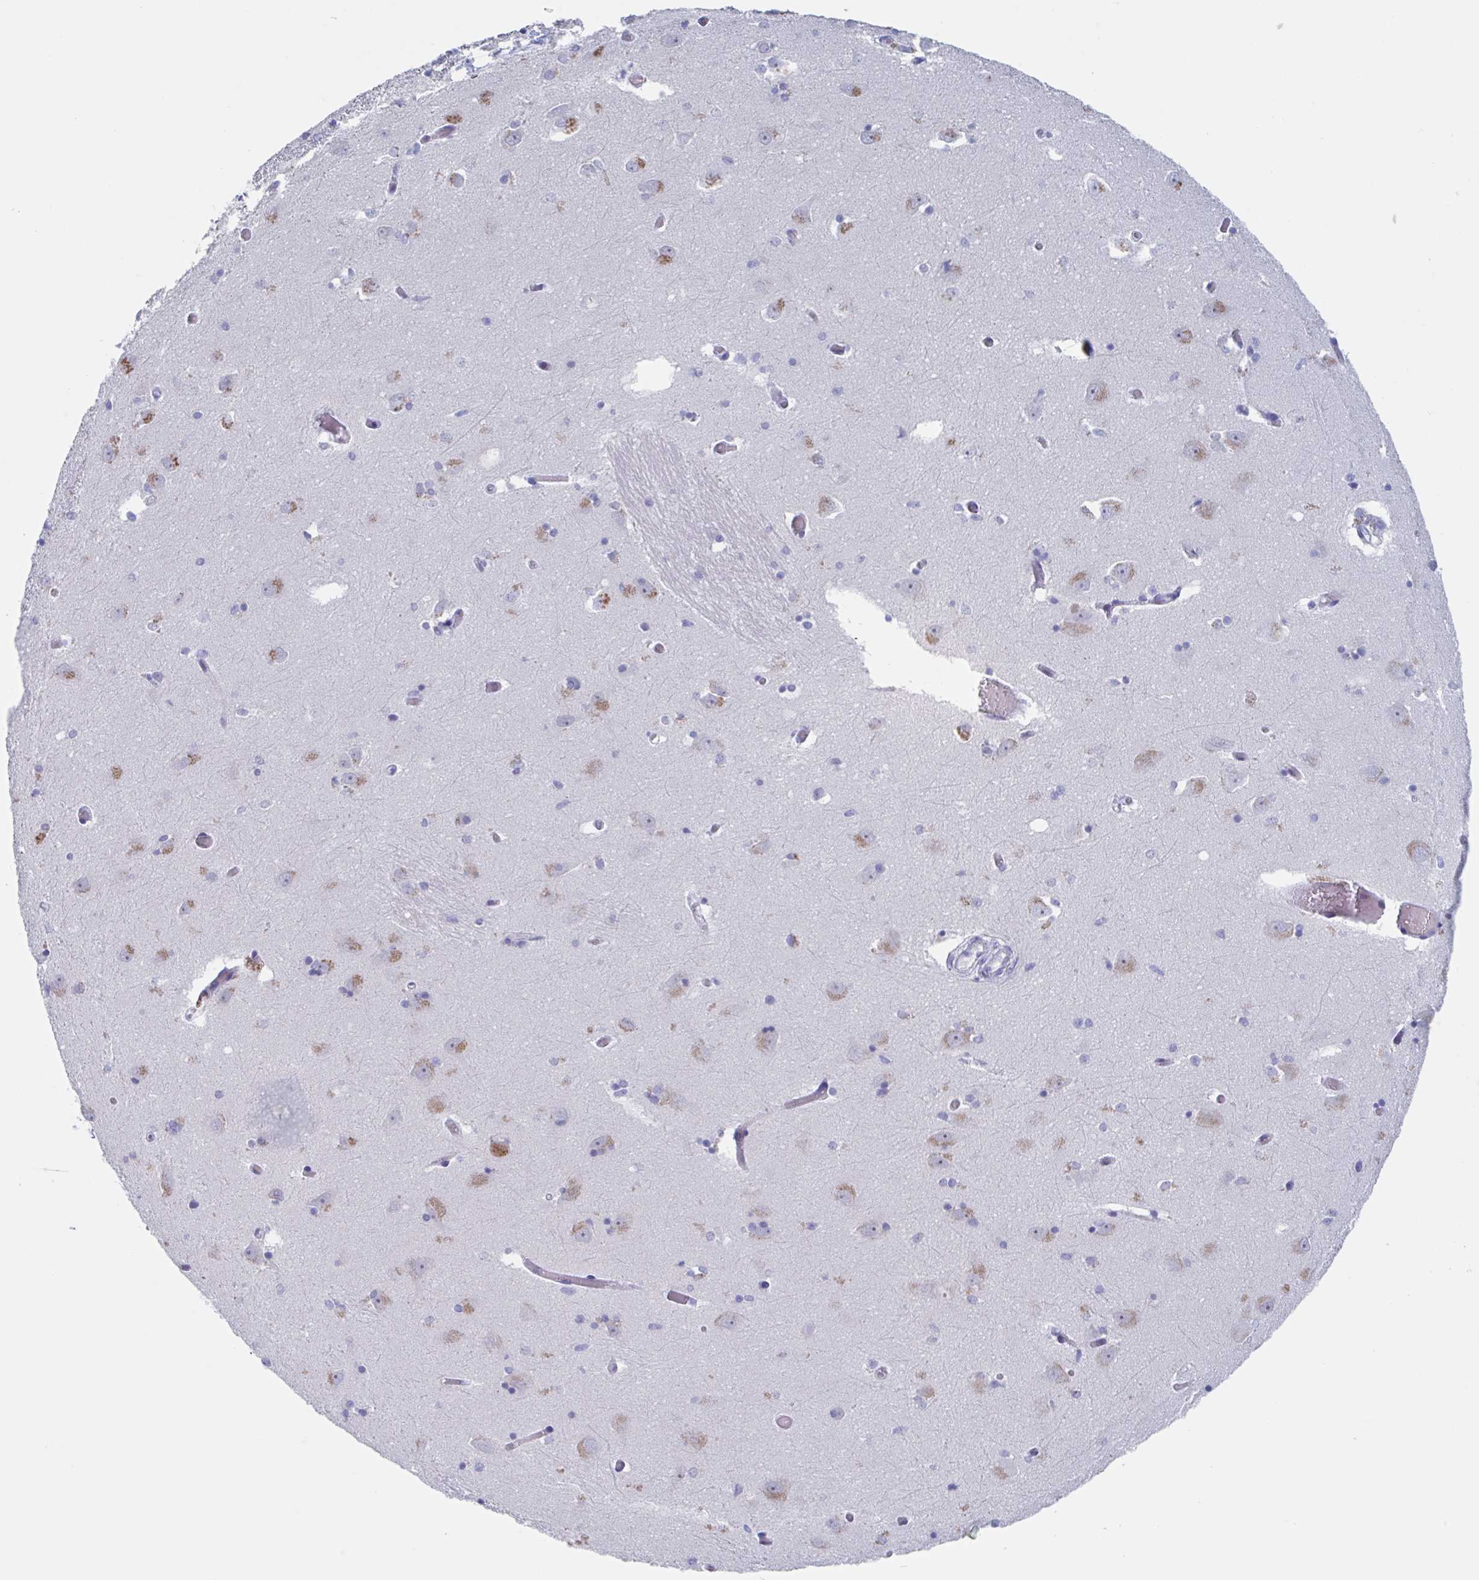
{"staining": {"intensity": "weak", "quantity": "<25%", "location": "cytoplasmic/membranous"}, "tissue": "caudate", "cell_type": "Glial cells", "image_type": "normal", "snomed": [{"axis": "morphology", "description": "Normal tissue, NOS"}, {"axis": "topography", "description": "Lateral ventricle wall"}, {"axis": "topography", "description": "Hippocampus"}], "caption": "Immunohistochemical staining of unremarkable caudate exhibits no significant expression in glial cells.", "gene": "NOXRED1", "patient": {"sex": "female", "age": 63}}